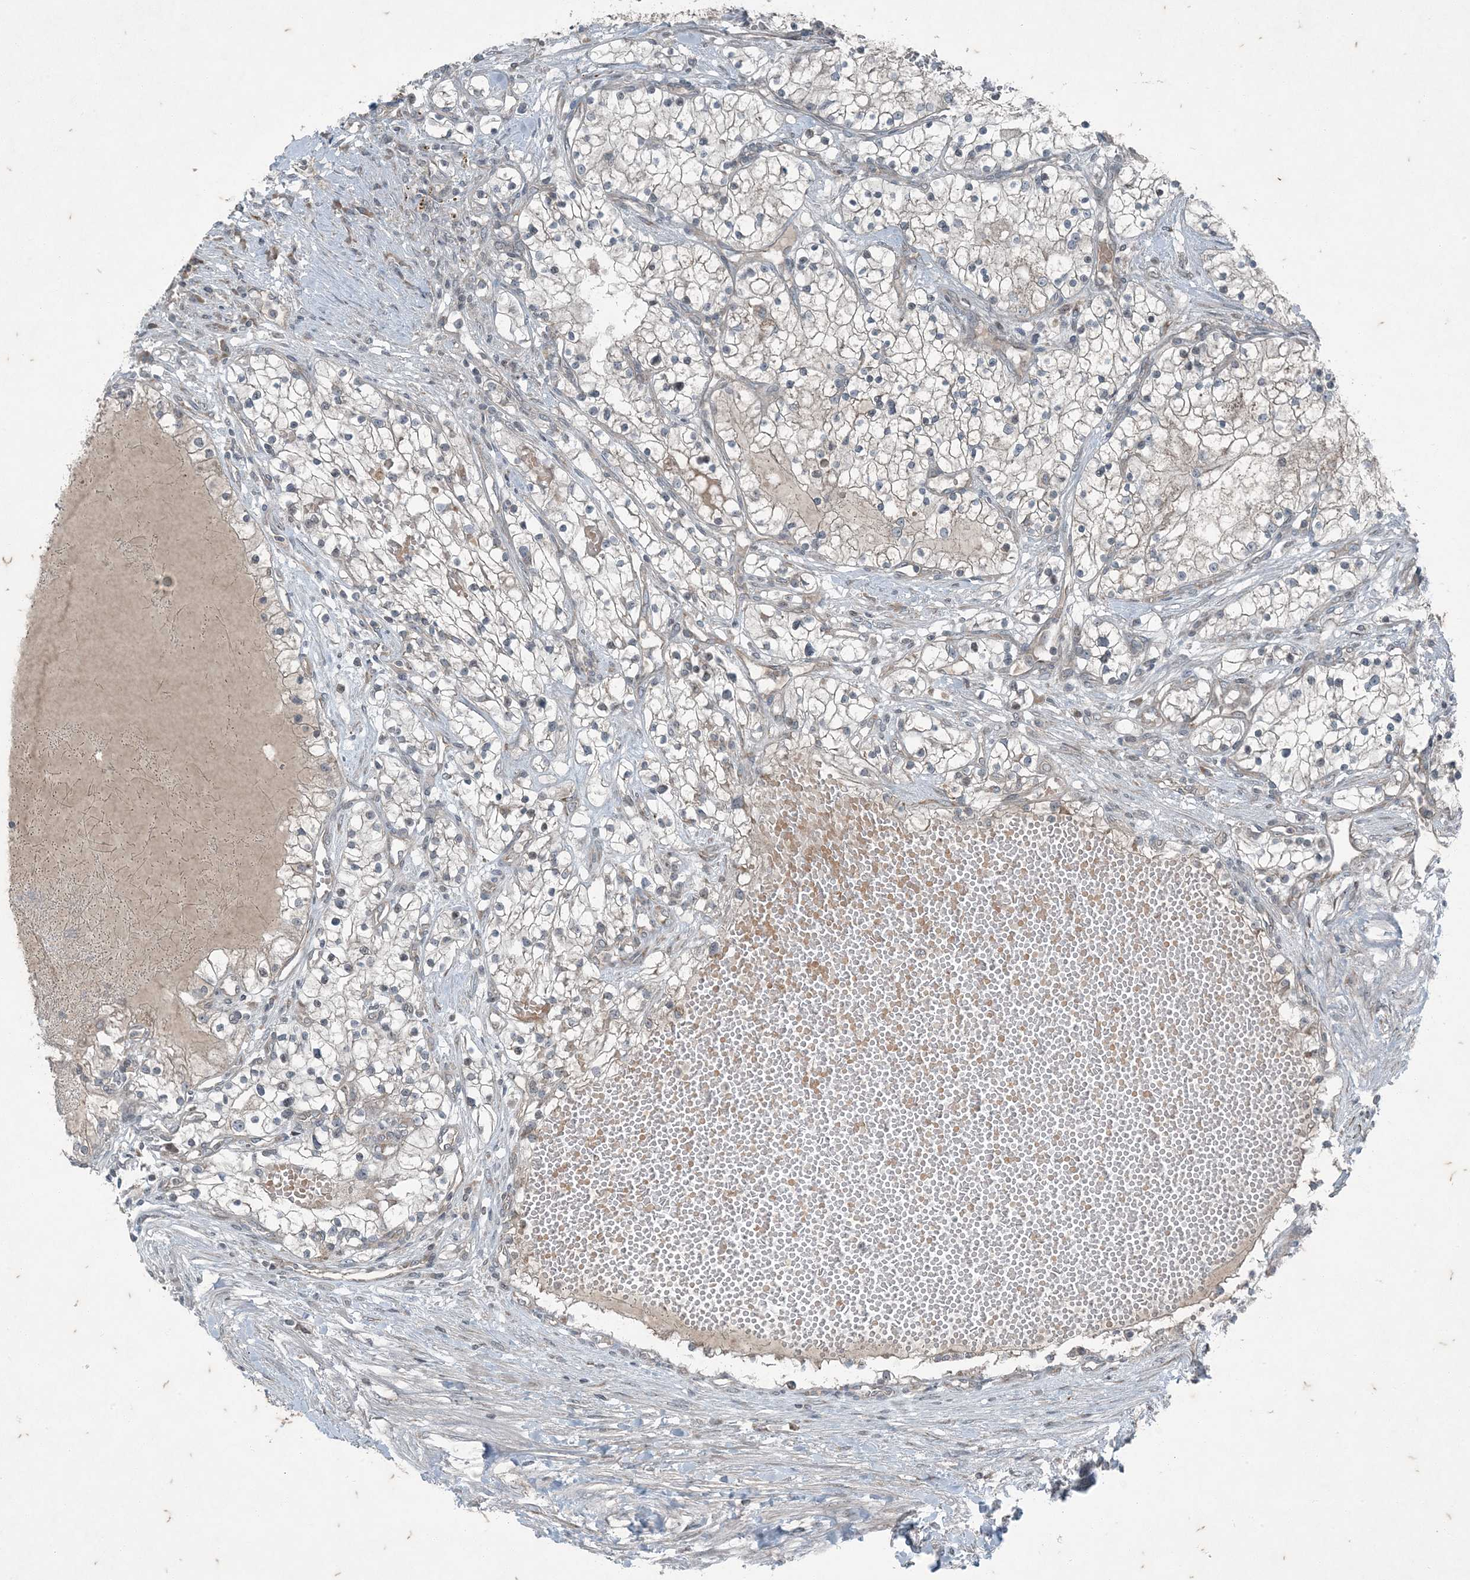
{"staining": {"intensity": "negative", "quantity": "none", "location": "none"}, "tissue": "renal cancer", "cell_type": "Tumor cells", "image_type": "cancer", "snomed": [{"axis": "morphology", "description": "Normal tissue, NOS"}, {"axis": "morphology", "description": "Adenocarcinoma, NOS"}, {"axis": "topography", "description": "Kidney"}], "caption": "A high-resolution image shows IHC staining of renal cancer, which displays no significant staining in tumor cells.", "gene": "PC", "patient": {"sex": "male", "age": 68}}